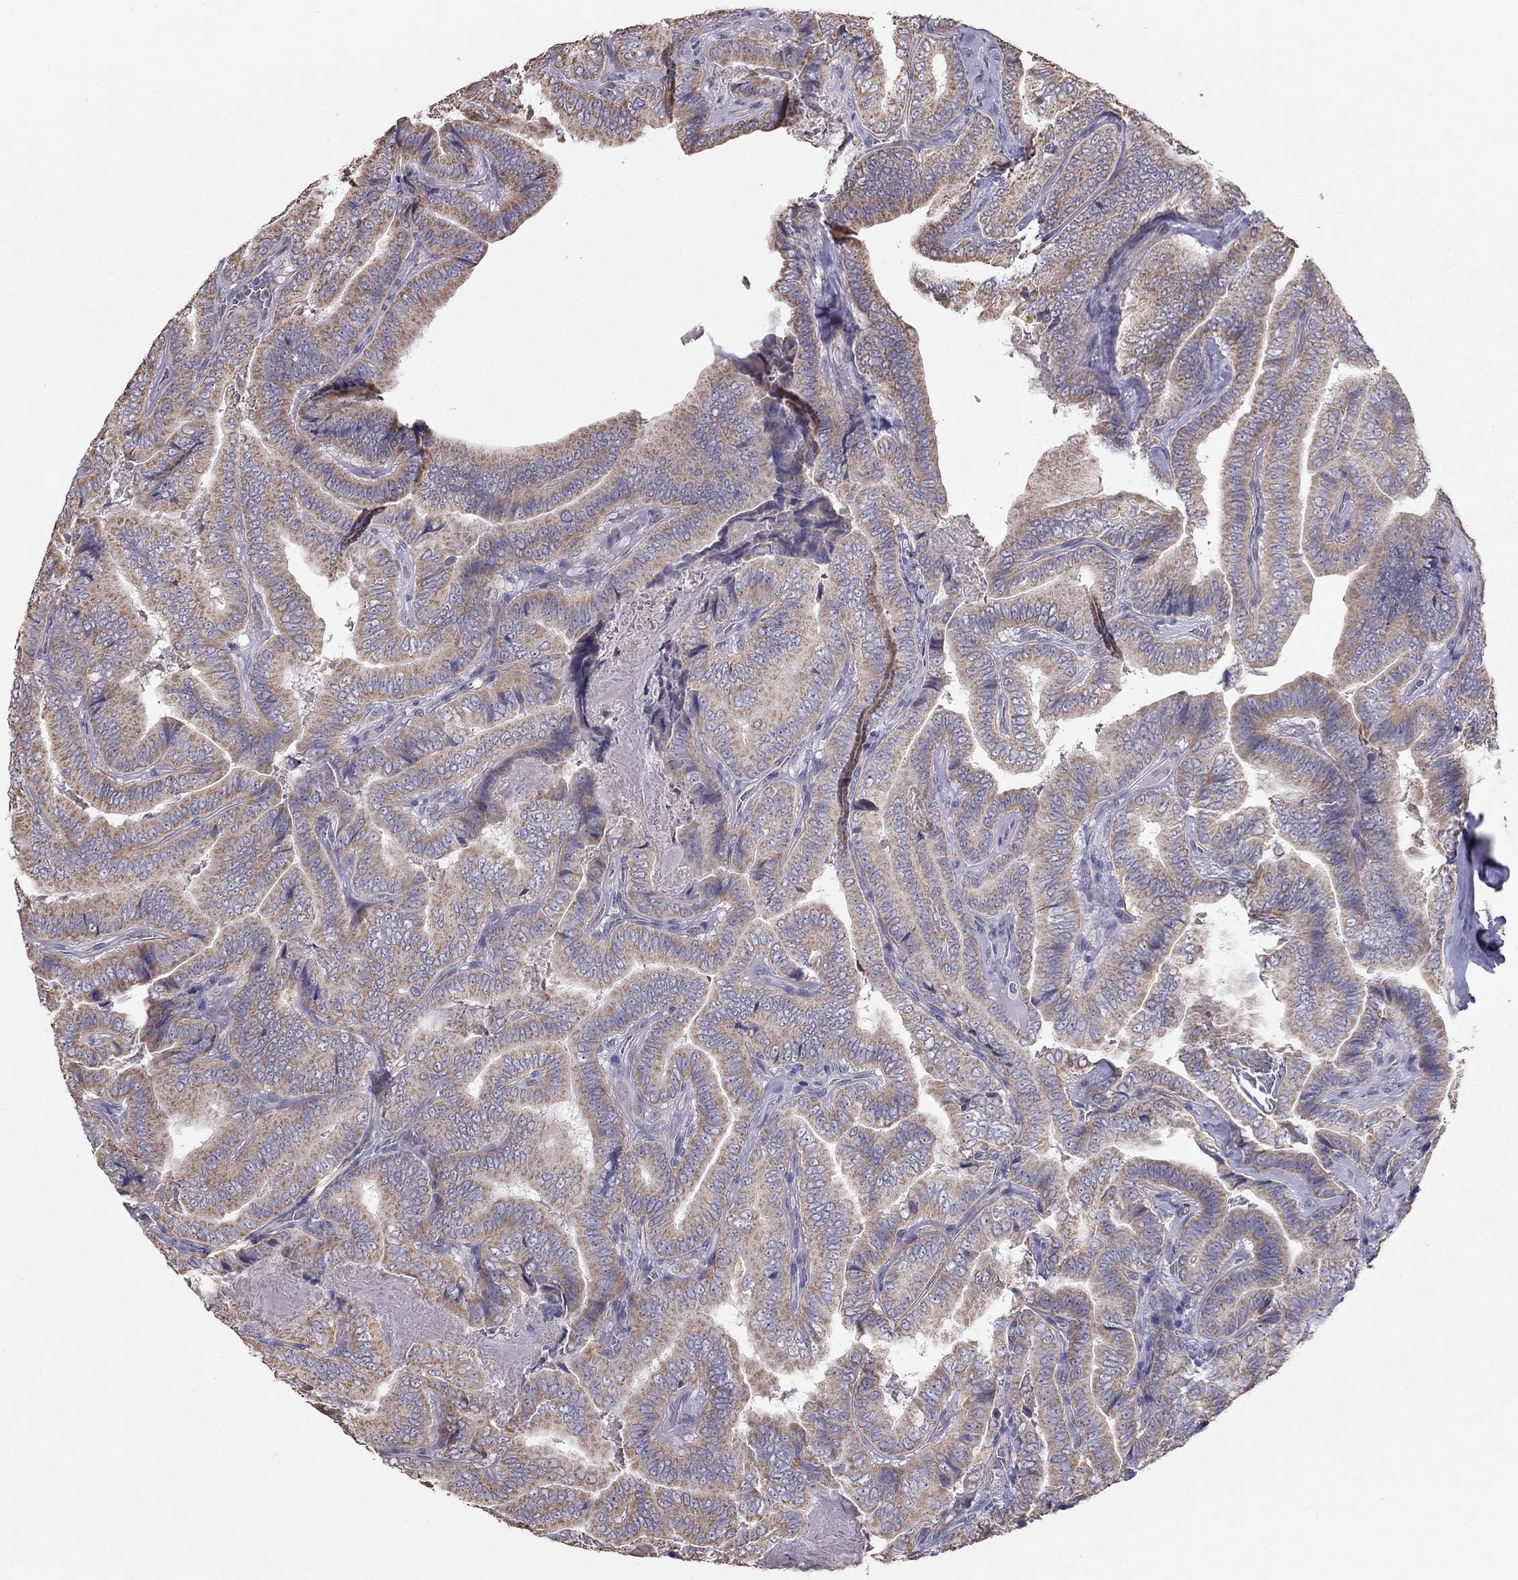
{"staining": {"intensity": "weak", "quantity": ">75%", "location": "cytoplasmic/membranous"}, "tissue": "thyroid cancer", "cell_type": "Tumor cells", "image_type": "cancer", "snomed": [{"axis": "morphology", "description": "Papillary adenocarcinoma, NOS"}, {"axis": "topography", "description": "Thyroid gland"}], "caption": "The photomicrograph reveals staining of thyroid cancer (papillary adenocarcinoma), revealing weak cytoplasmic/membranous protein positivity (brown color) within tumor cells.", "gene": "LRIT3", "patient": {"sex": "male", "age": 61}}